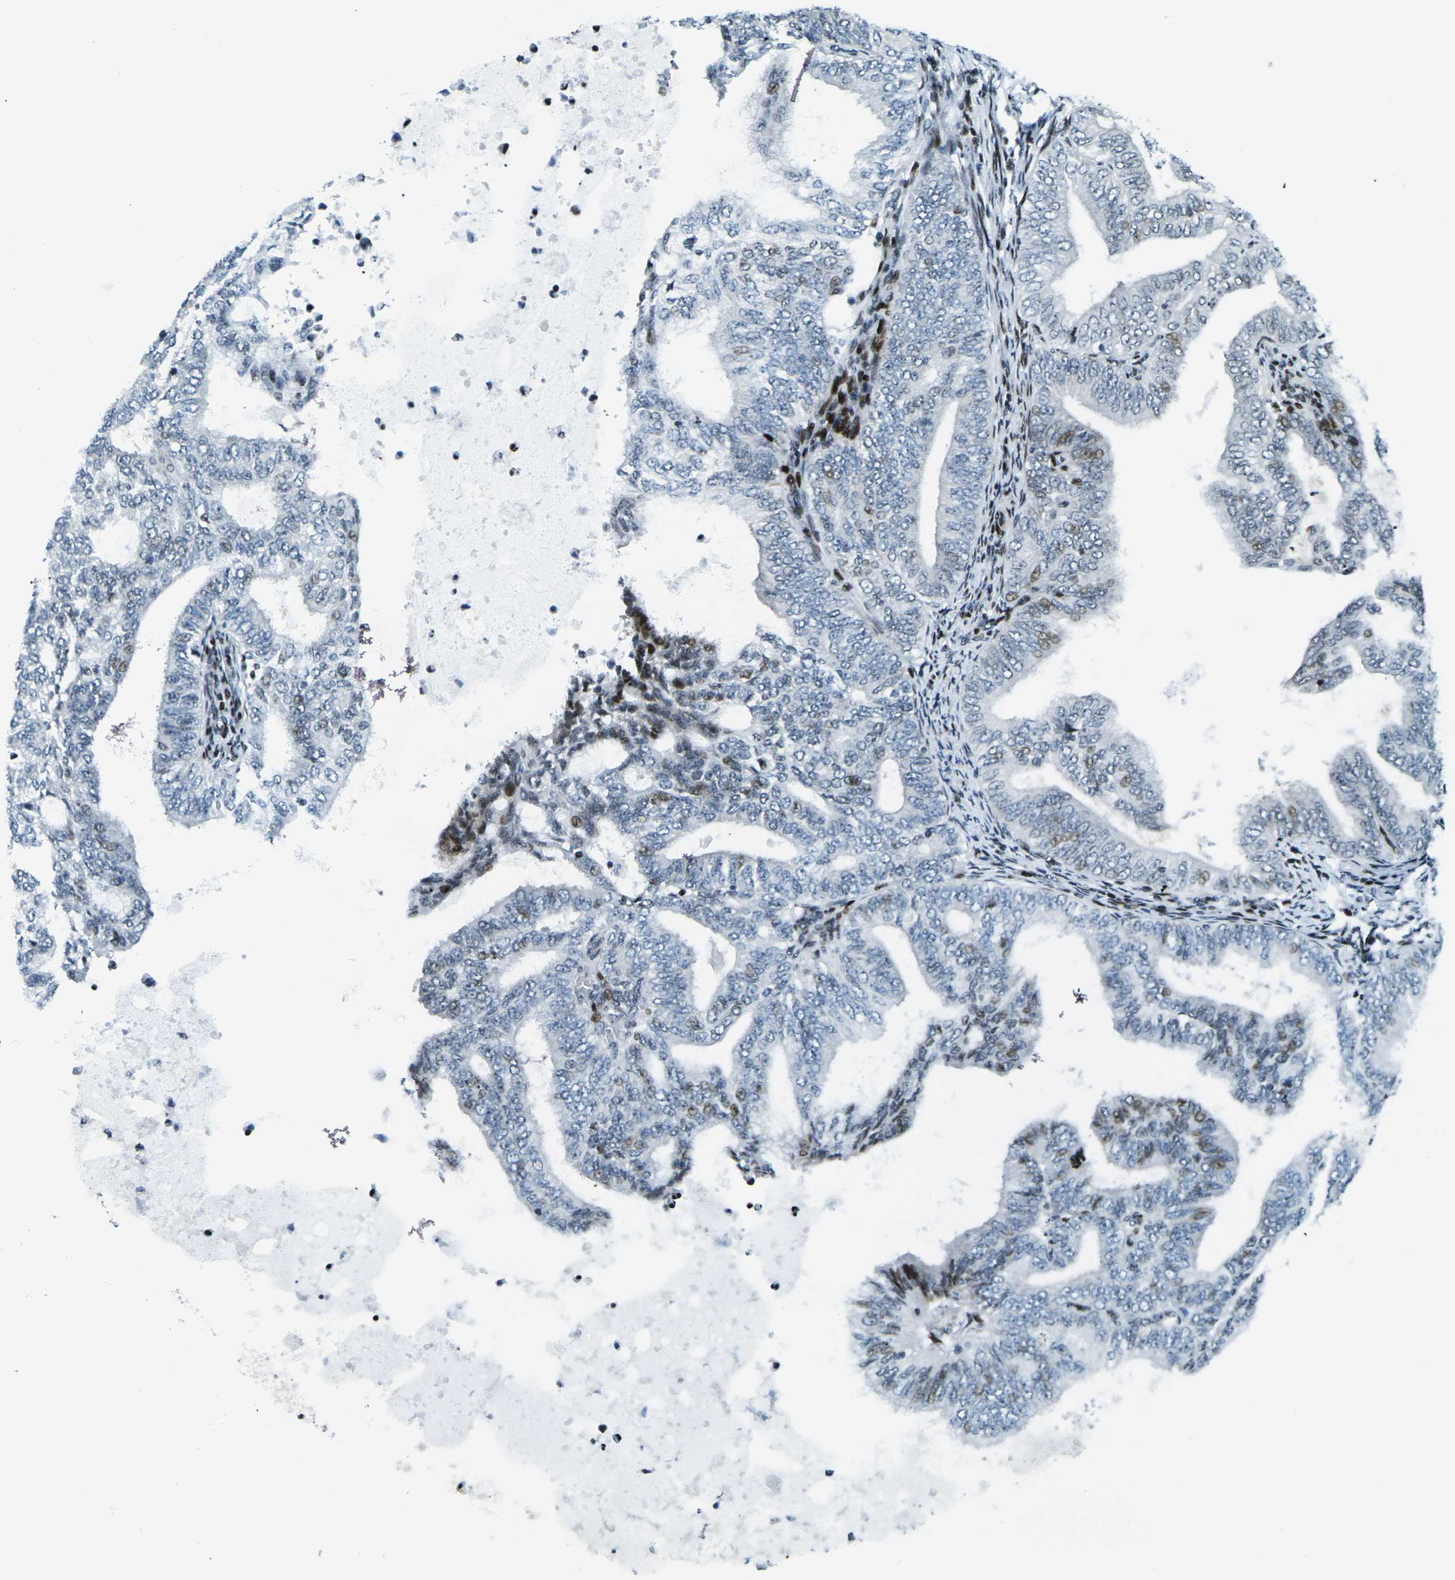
{"staining": {"intensity": "moderate", "quantity": "<25%", "location": "nuclear"}, "tissue": "endometrial cancer", "cell_type": "Tumor cells", "image_type": "cancer", "snomed": [{"axis": "morphology", "description": "Adenocarcinoma, NOS"}, {"axis": "topography", "description": "Endometrium"}], "caption": "Immunohistochemistry (IHC) micrograph of neoplastic tissue: endometrial cancer stained using IHC displays low levels of moderate protein expression localized specifically in the nuclear of tumor cells, appearing as a nuclear brown color.", "gene": "H3-3A", "patient": {"sex": "female", "age": 58}}